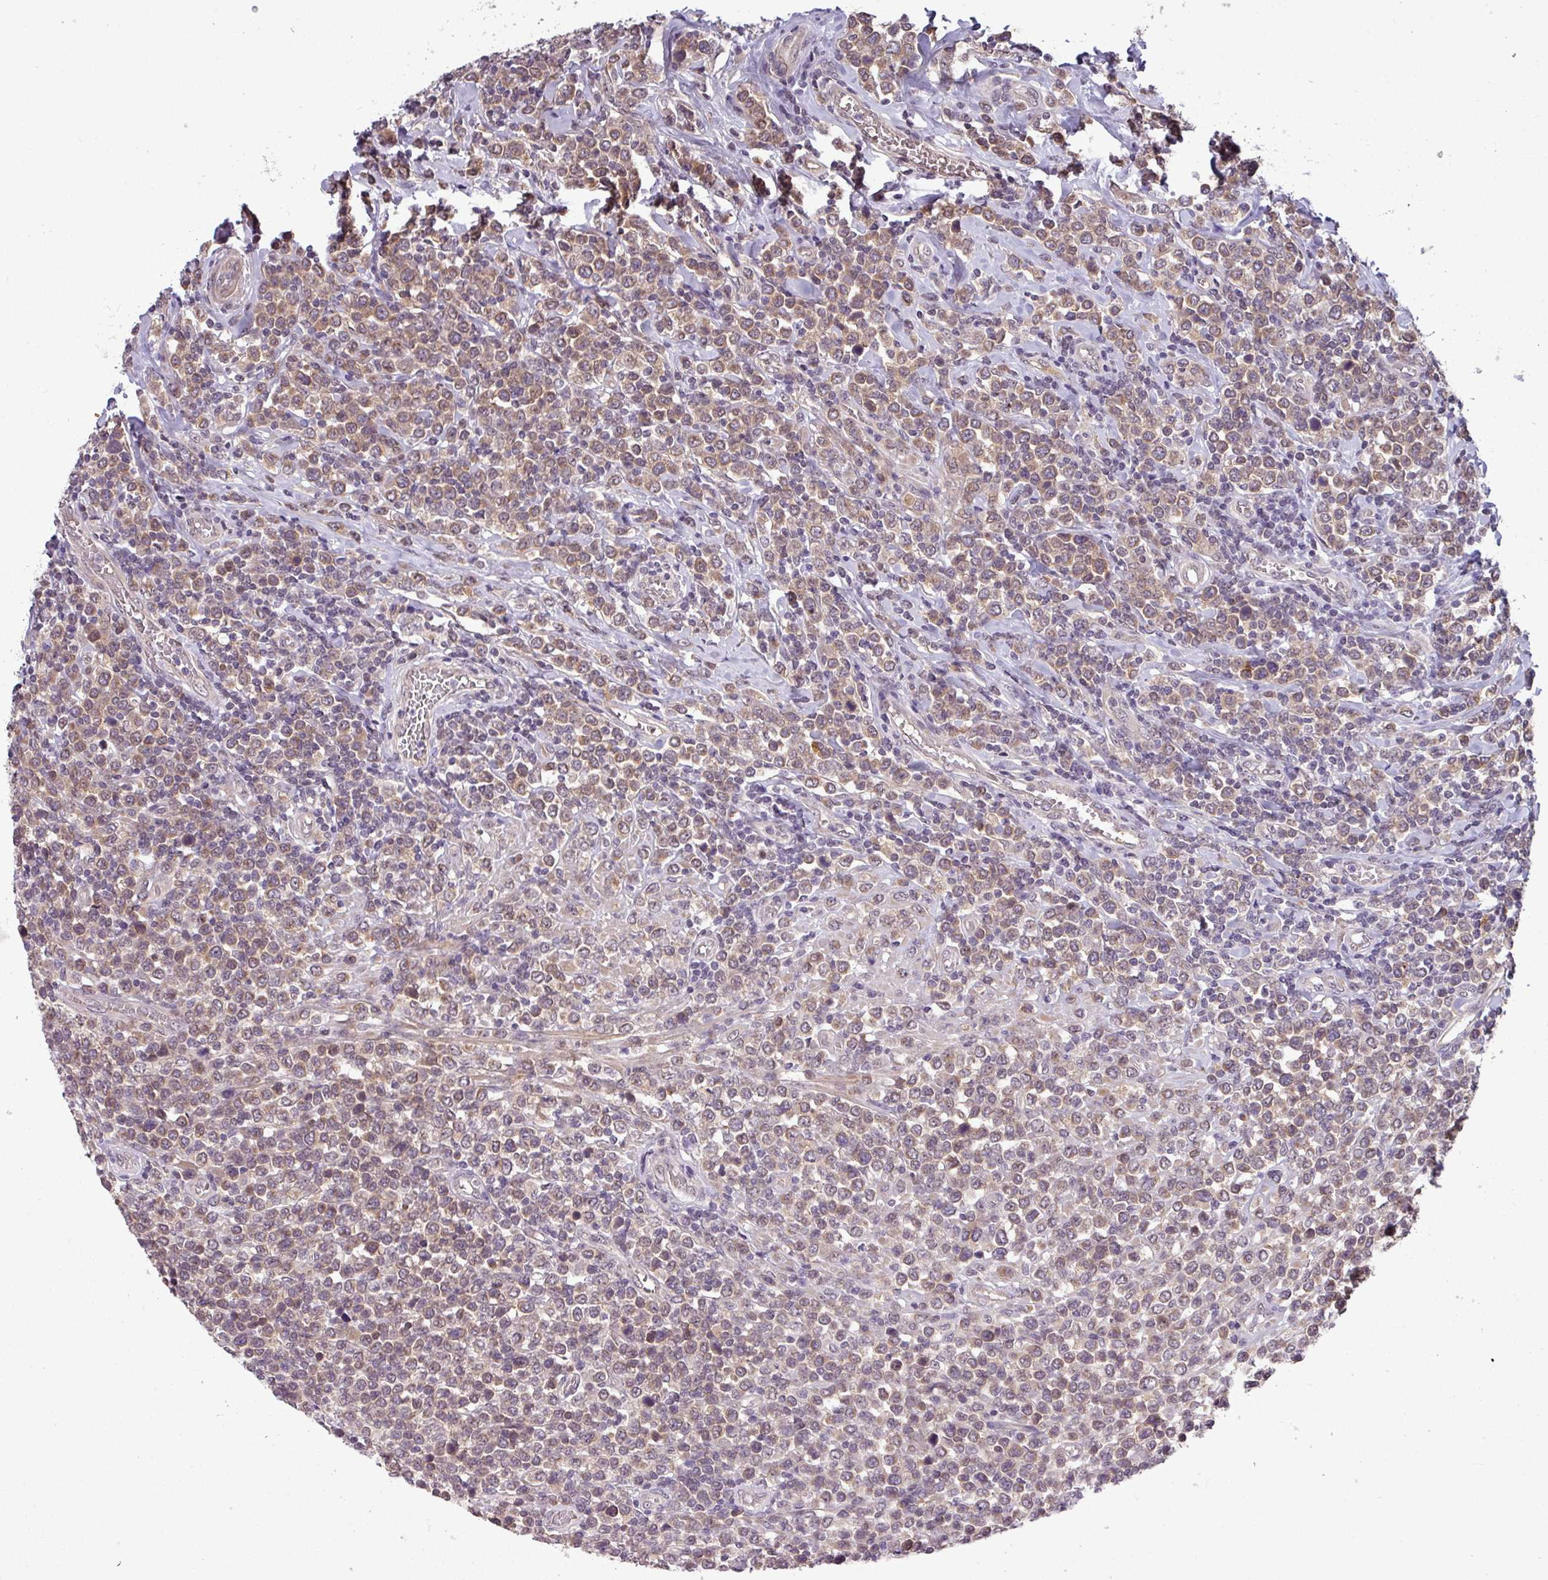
{"staining": {"intensity": "moderate", "quantity": ">75%", "location": "cytoplasmic/membranous"}, "tissue": "lymphoma", "cell_type": "Tumor cells", "image_type": "cancer", "snomed": [{"axis": "morphology", "description": "Malignant lymphoma, non-Hodgkin's type, High grade"}, {"axis": "topography", "description": "Soft tissue"}], "caption": "Immunohistochemistry (DAB (3,3'-diaminobenzidine)) staining of high-grade malignant lymphoma, non-Hodgkin's type demonstrates moderate cytoplasmic/membranous protein positivity in approximately >75% of tumor cells.", "gene": "PUS1", "patient": {"sex": "female", "age": 56}}